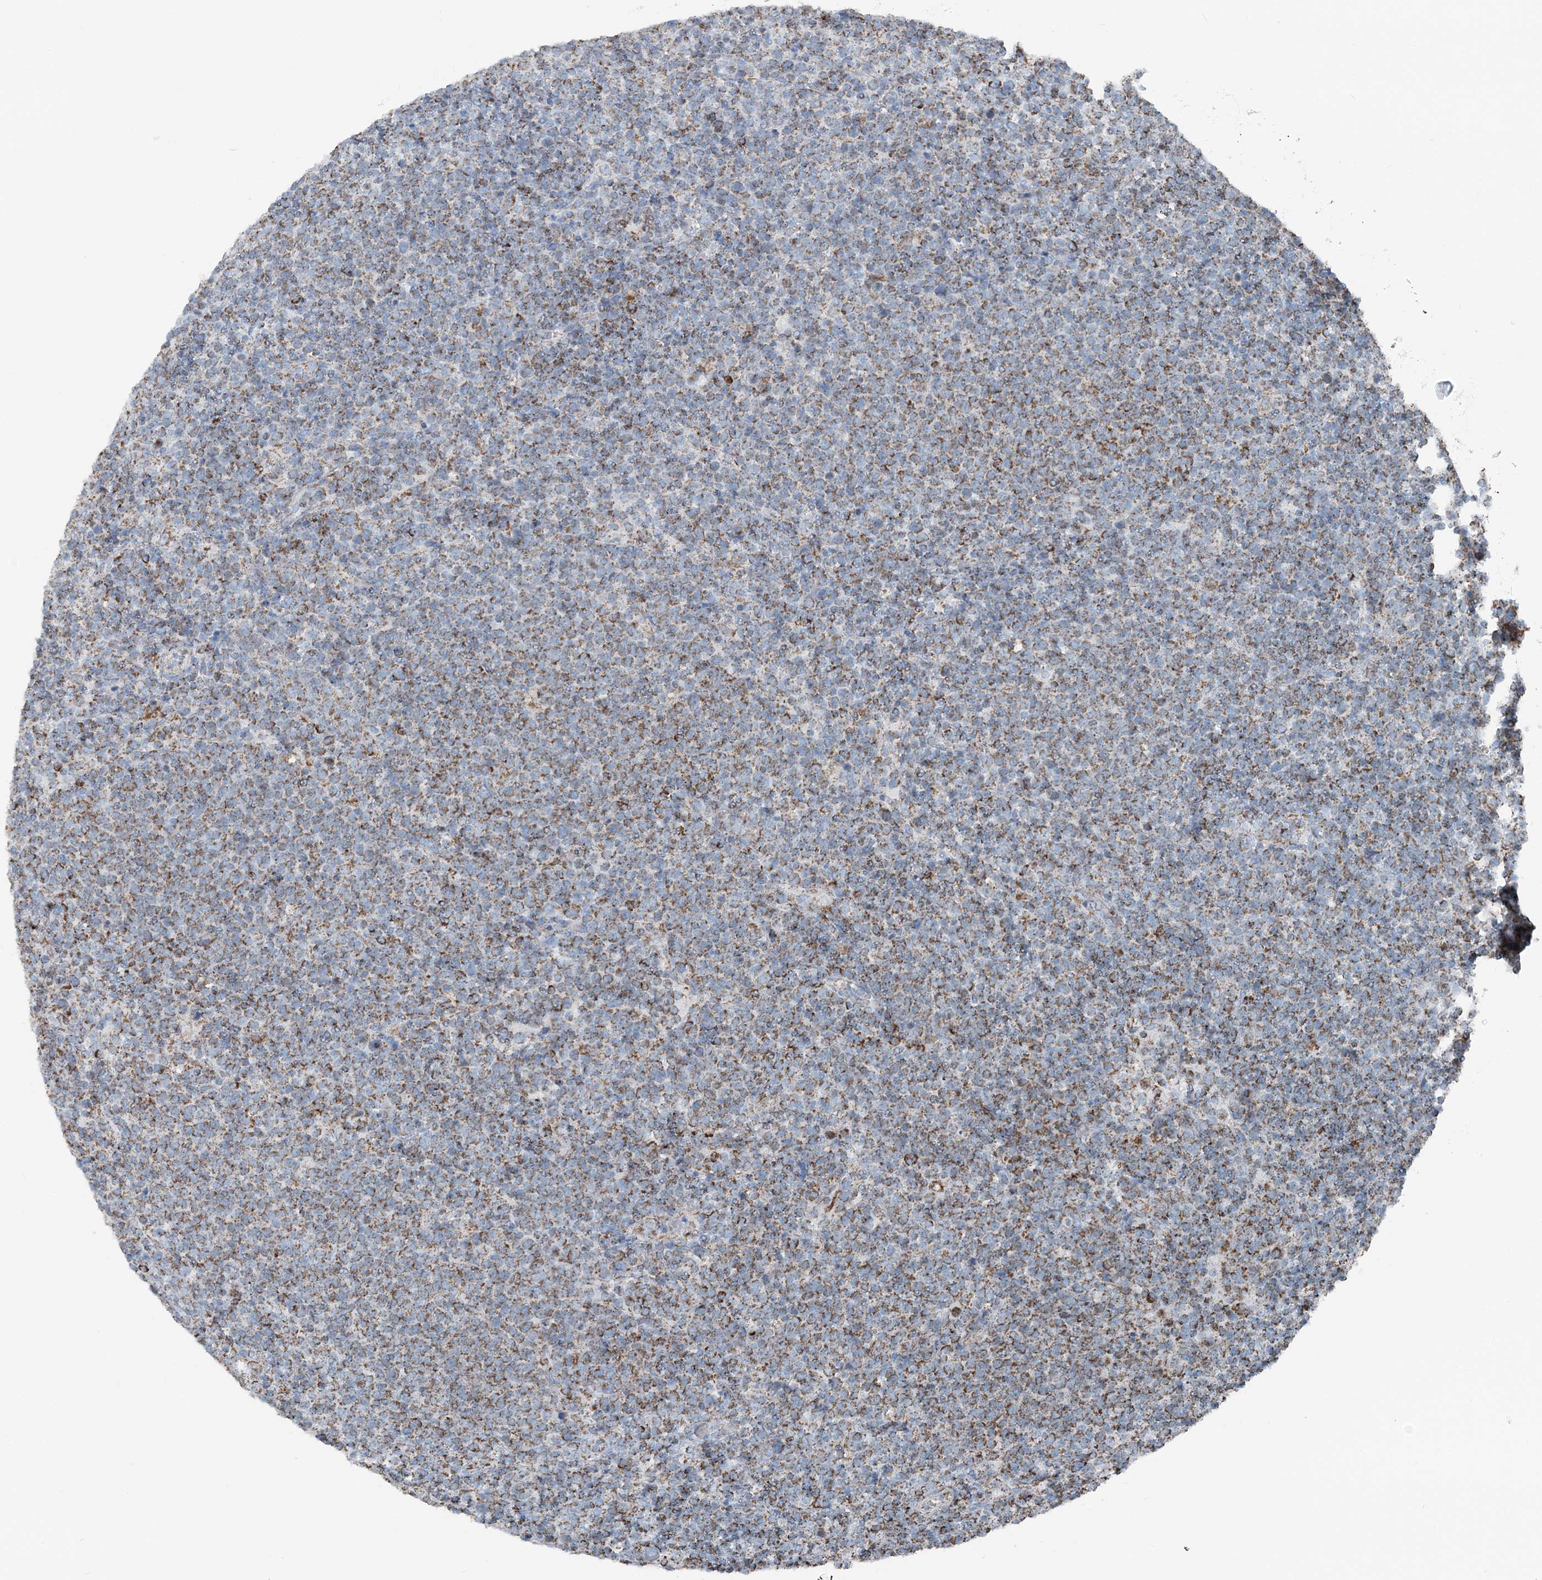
{"staining": {"intensity": "moderate", "quantity": ">75%", "location": "cytoplasmic/membranous"}, "tissue": "lymphoma", "cell_type": "Tumor cells", "image_type": "cancer", "snomed": [{"axis": "morphology", "description": "Malignant lymphoma, non-Hodgkin's type, High grade"}, {"axis": "topography", "description": "Lymph node"}], "caption": "Immunohistochemical staining of high-grade malignant lymphoma, non-Hodgkin's type exhibits moderate cytoplasmic/membranous protein expression in about >75% of tumor cells.", "gene": "SUCLG1", "patient": {"sex": "male", "age": 61}}